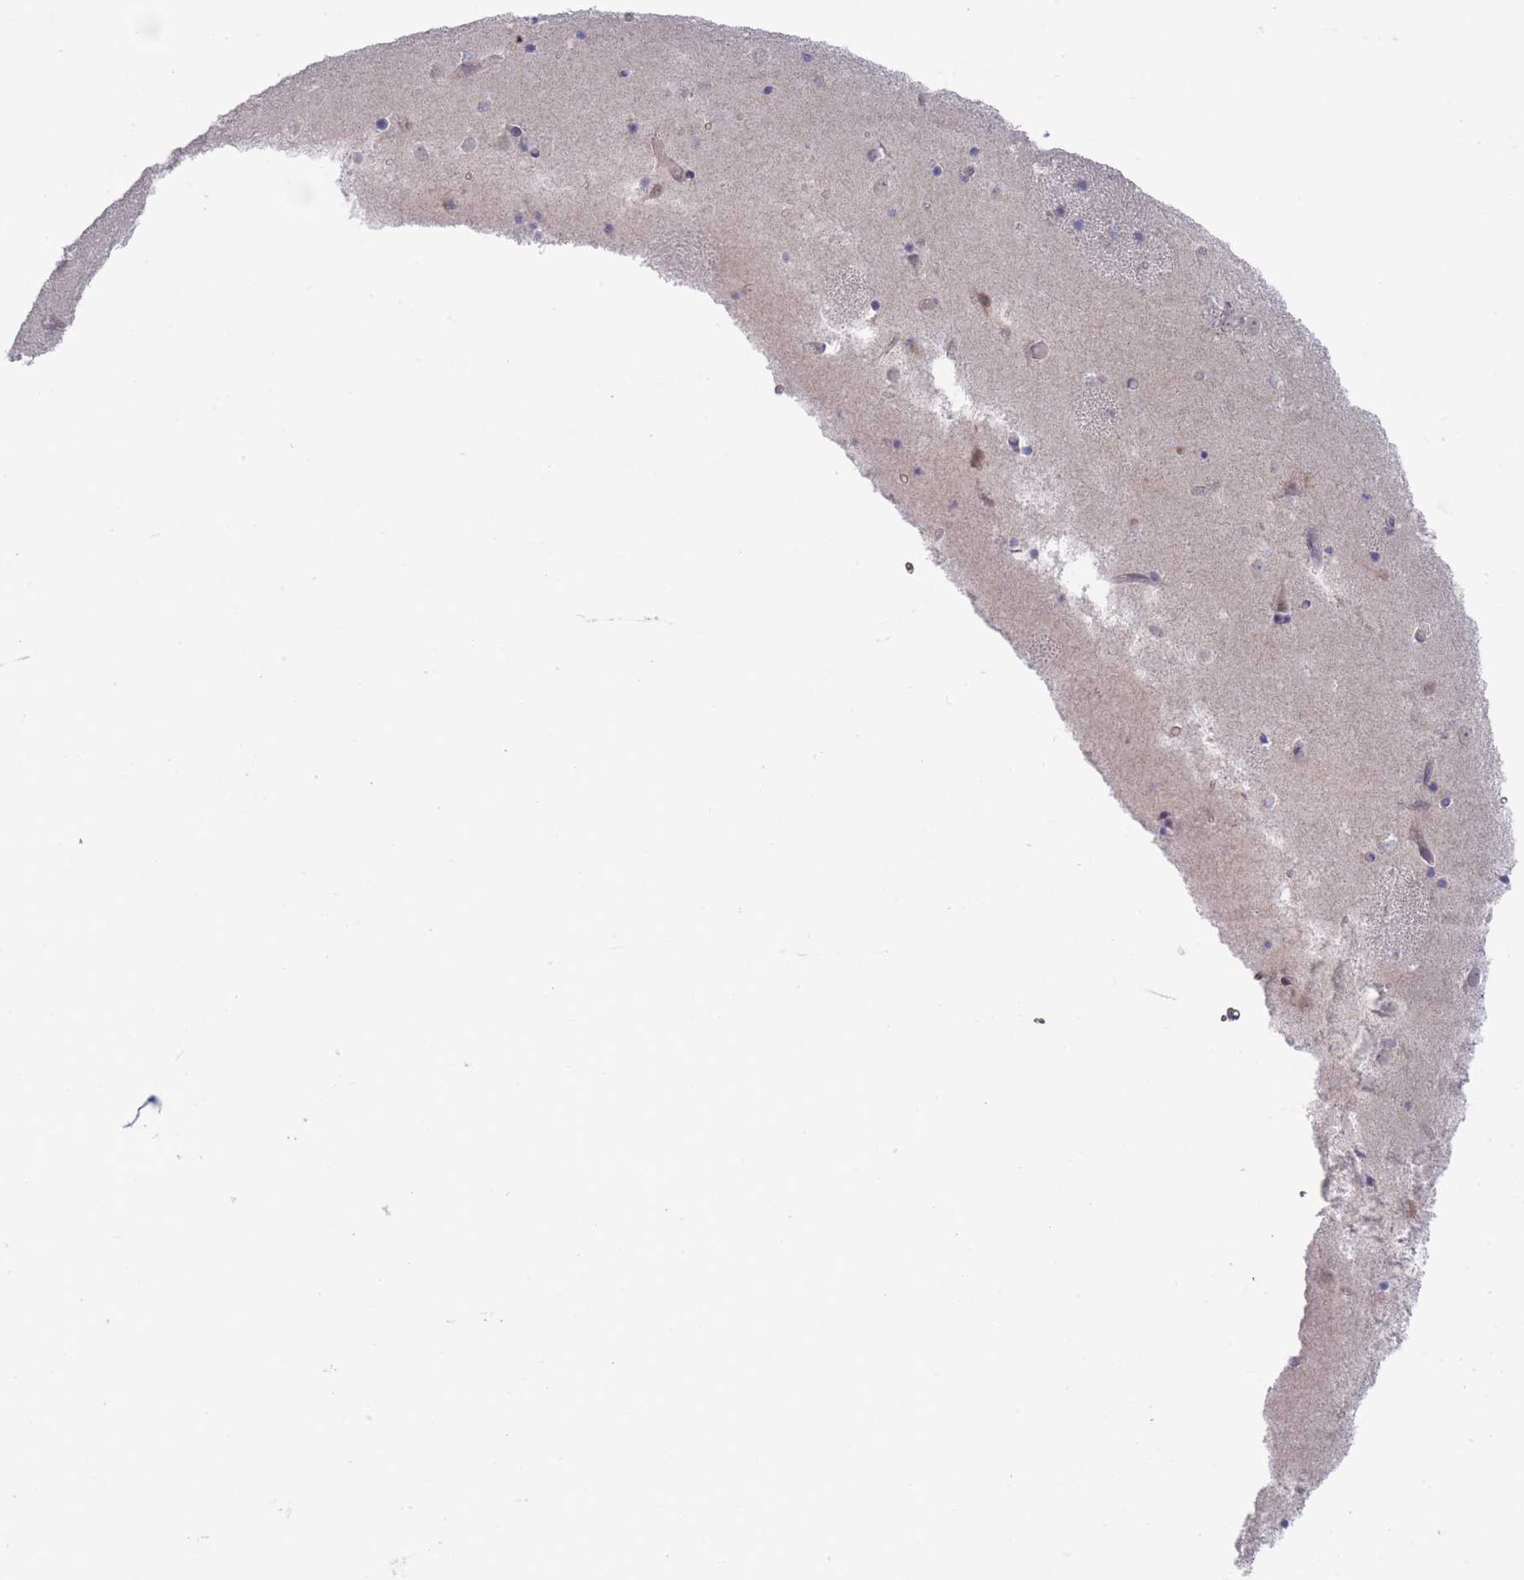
{"staining": {"intensity": "negative", "quantity": "none", "location": "none"}, "tissue": "caudate", "cell_type": "Glial cells", "image_type": "normal", "snomed": [{"axis": "morphology", "description": "Normal tissue, NOS"}, {"axis": "topography", "description": "Lateral ventricle wall"}], "caption": "The histopathology image demonstrates no significant expression in glial cells of caudate.", "gene": "VRK2", "patient": {"sex": "female", "age": 52}}